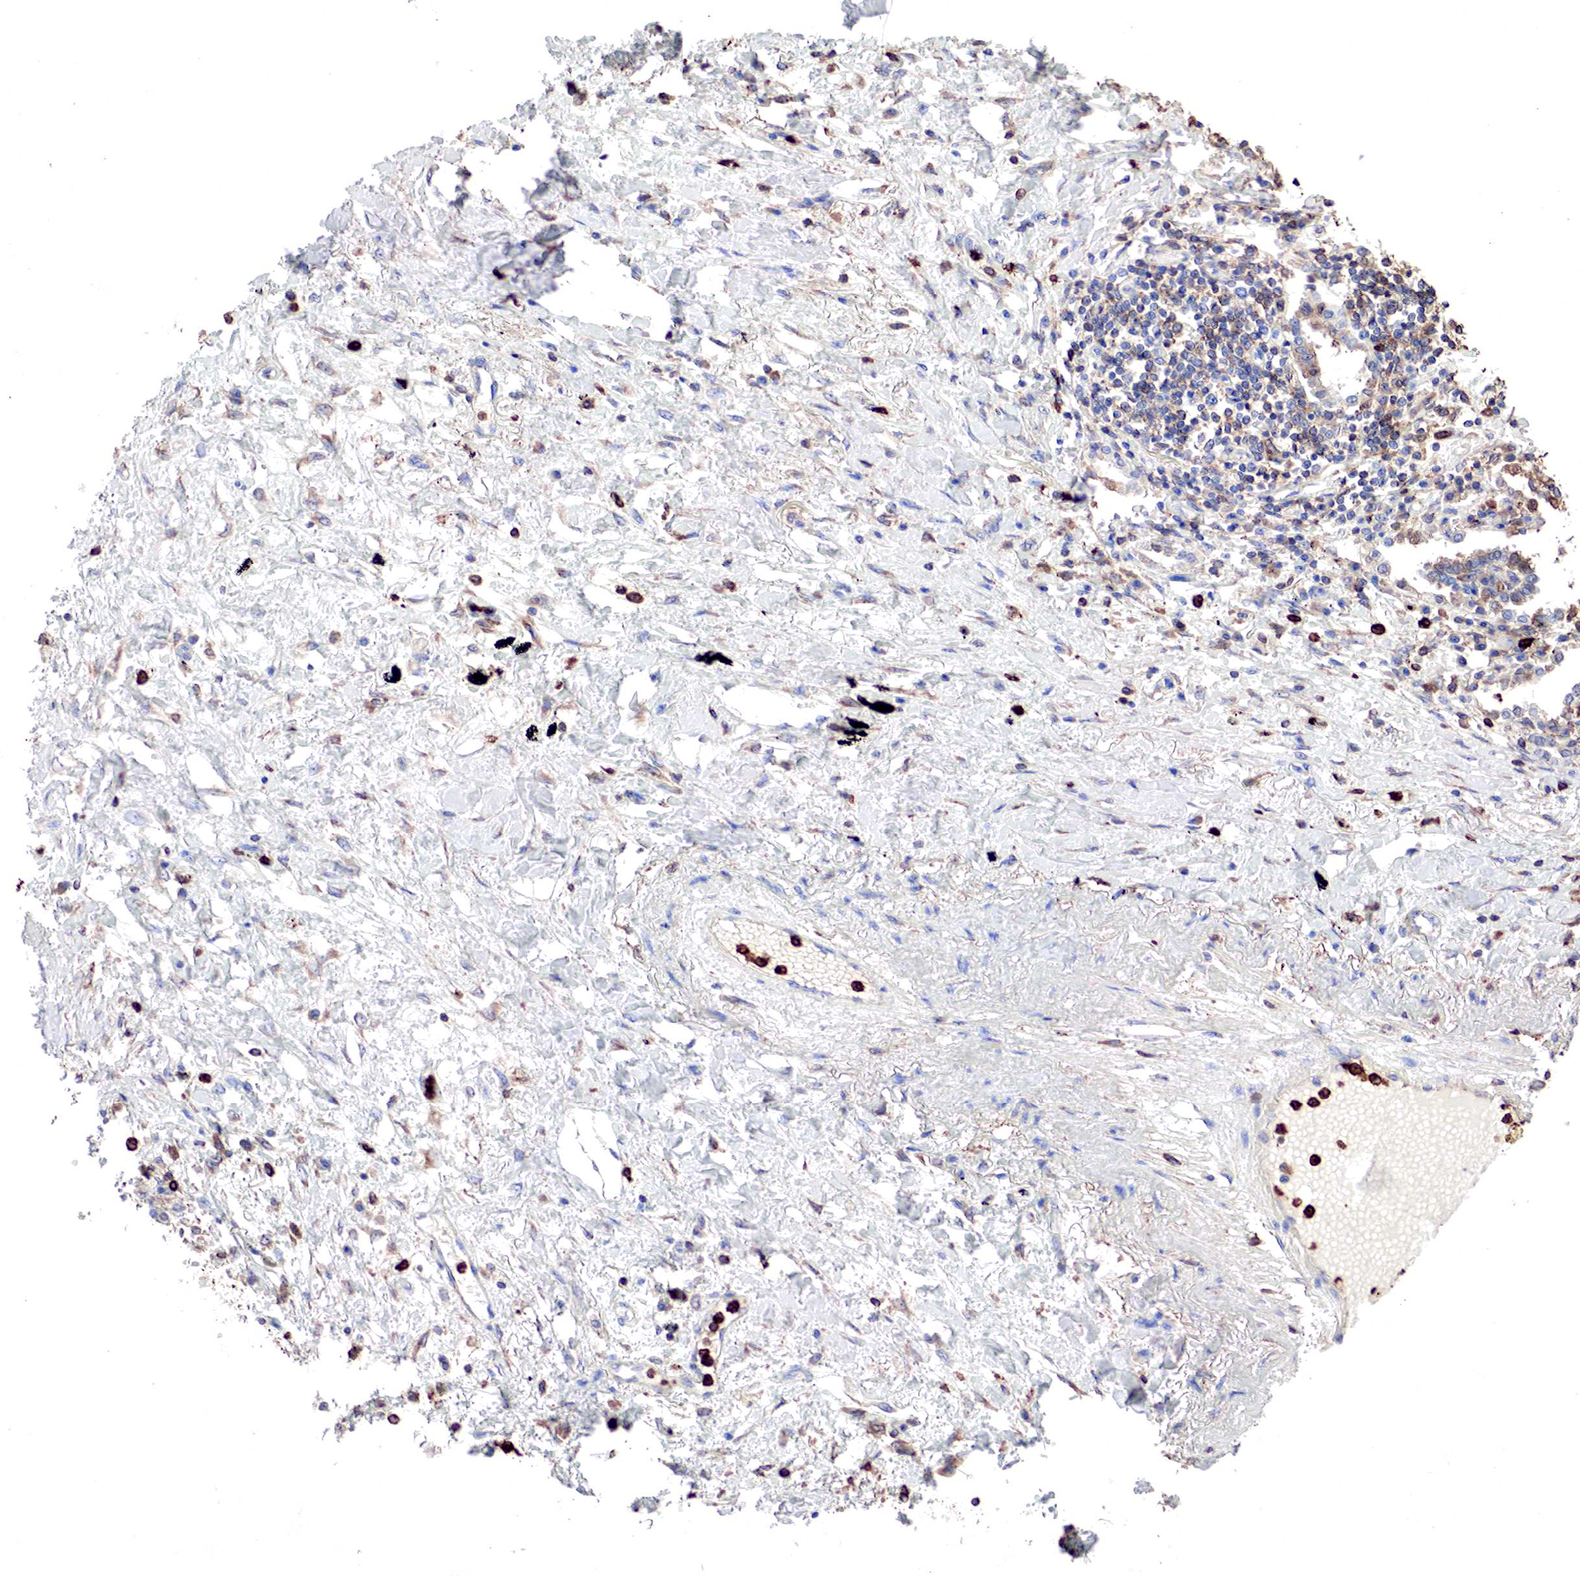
{"staining": {"intensity": "weak", "quantity": "<25%", "location": "cytoplasmic/membranous"}, "tissue": "lung cancer", "cell_type": "Tumor cells", "image_type": "cancer", "snomed": [{"axis": "morphology", "description": "Adenocarcinoma, NOS"}, {"axis": "topography", "description": "Lung"}], "caption": "IHC of human lung cancer shows no positivity in tumor cells.", "gene": "G6PD", "patient": {"sex": "male", "age": 60}}